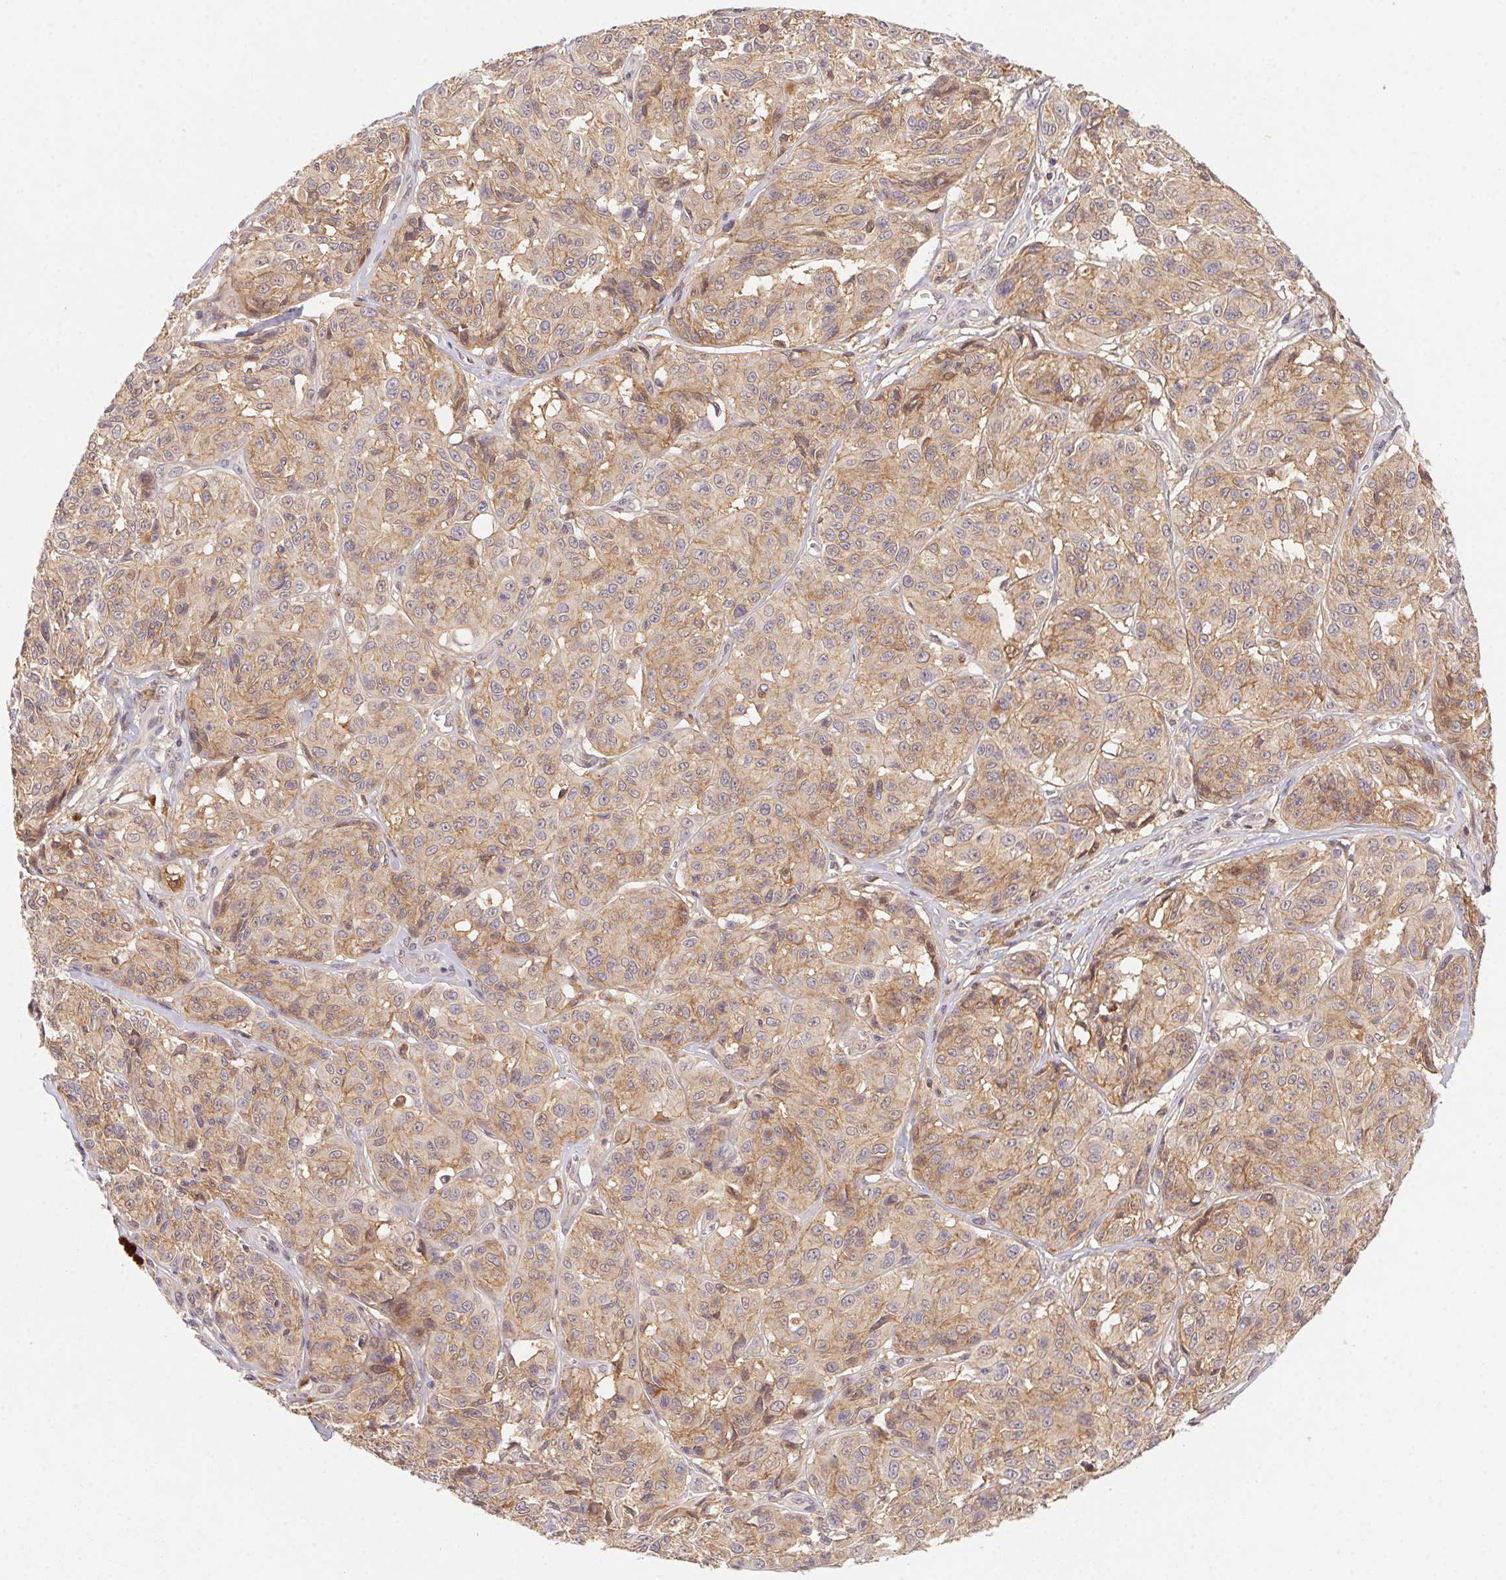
{"staining": {"intensity": "weak", "quantity": ">75%", "location": "cytoplasmic/membranous"}, "tissue": "melanoma", "cell_type": "Tumor cells", "image_type": "cancer", "snomed": [{"axis": "morphology", "description": "Malignant melanoma, NOS"}, {"axis": "topography", "description": "Skin"}], "caption": "Protein expression analysis of melanoma exhibits weak cytoplasmic/membranous positivity in approximately >75% of tumor cells. (Stains: DAB in brown, nuclei in blue, Microscopy: brightfield microscopy at high magnification).", "gene": "SLC52A2", "patient": {"sex": "male", "age": 91}}